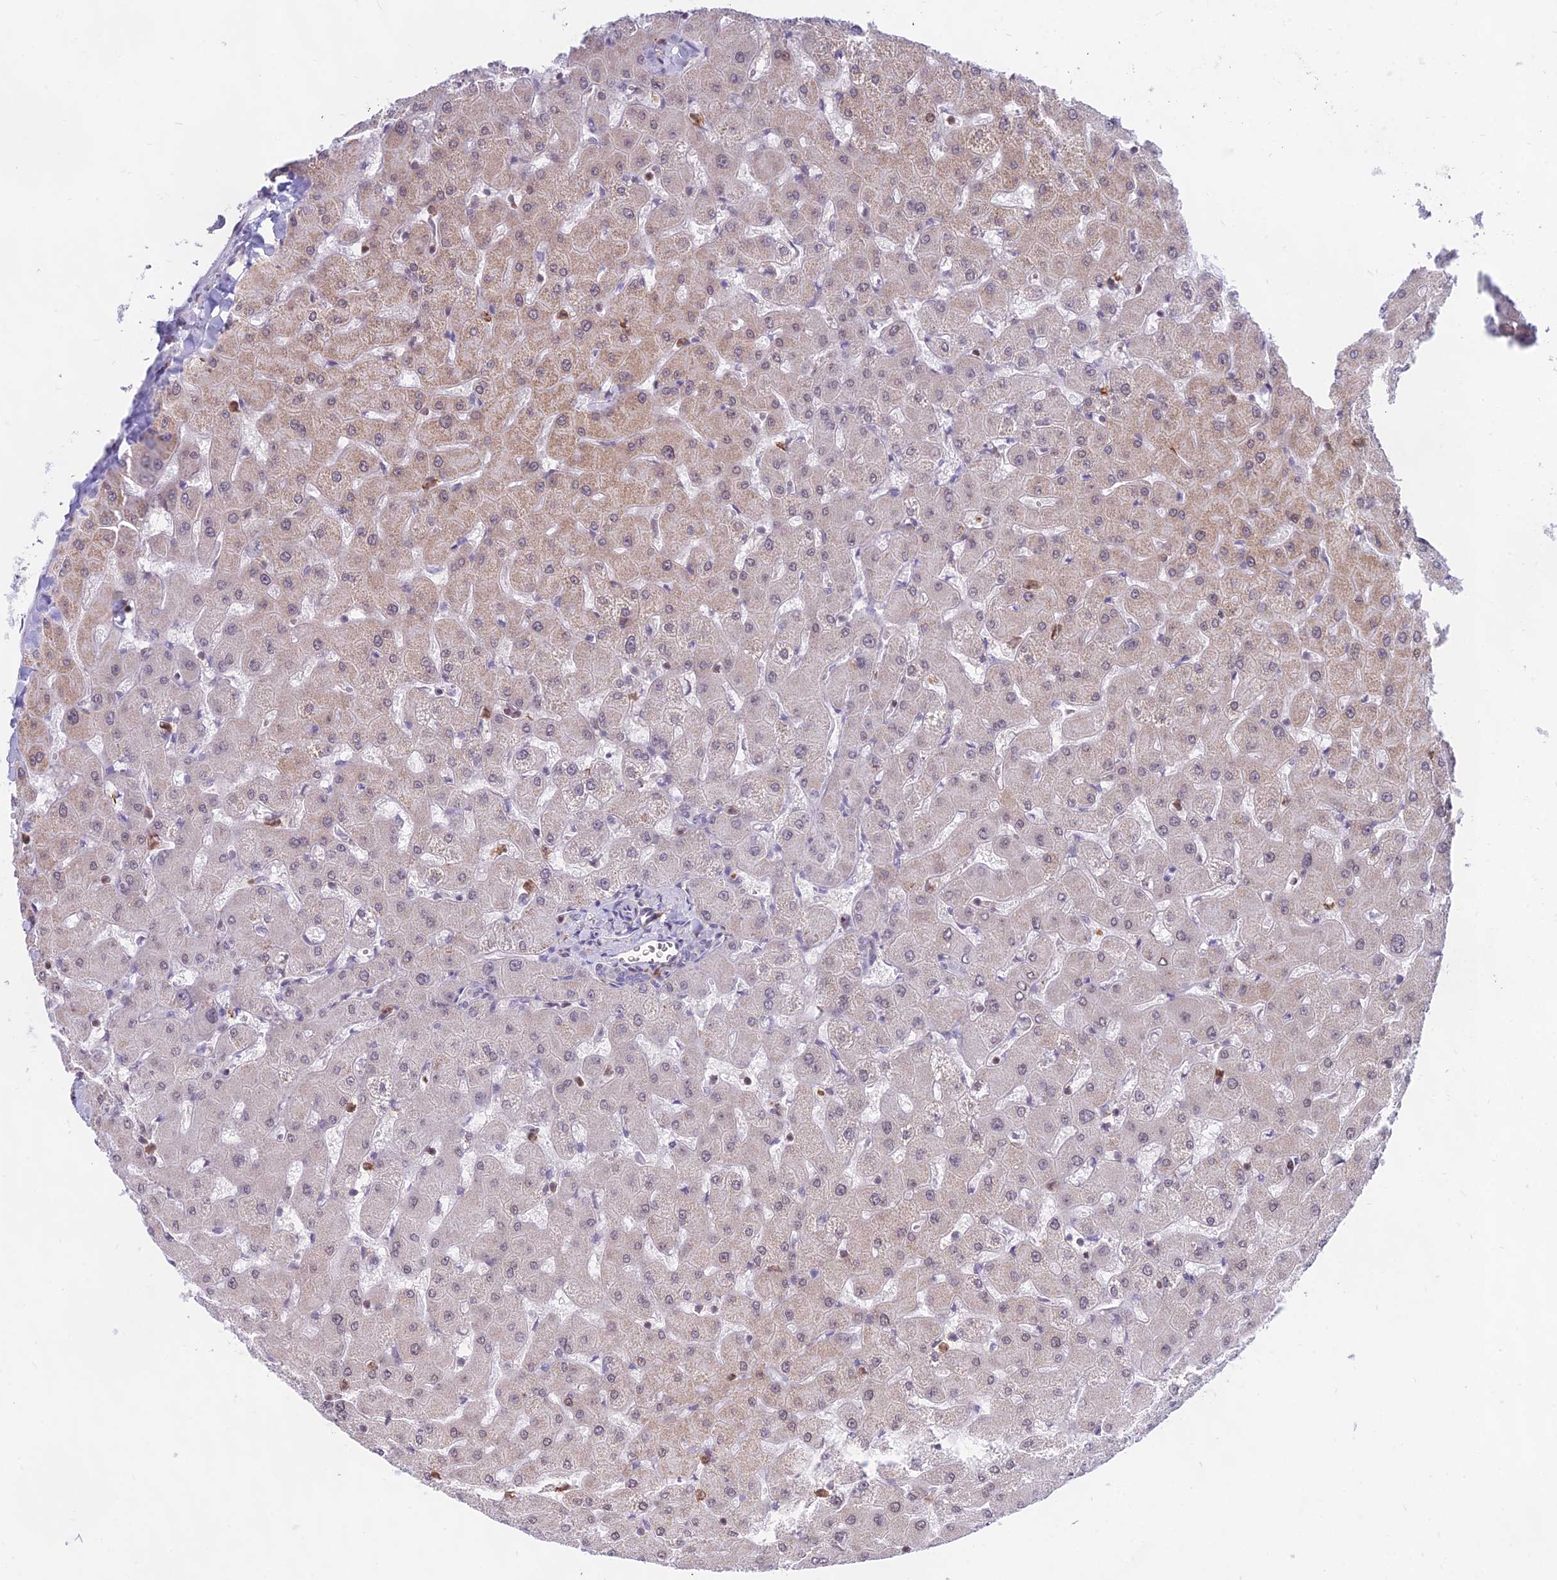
{"staining": {"intensity": "negative", "quantity": "none", "location": "none"}, "tissue": "liver", "cell_type": "Cholangiocytes", "image_type": "normal", "snomed": [{"axis": "morphology", "description": "Normal tissue, NOS"}, {"axis": "topography", "description": "Liver"}], "caption": "Protein analysis of unremarkable liver demonstrates no significant staining in cholangiocytes.", "gene": "KRR1", "patient": {"sex": "female", "age": 63}}